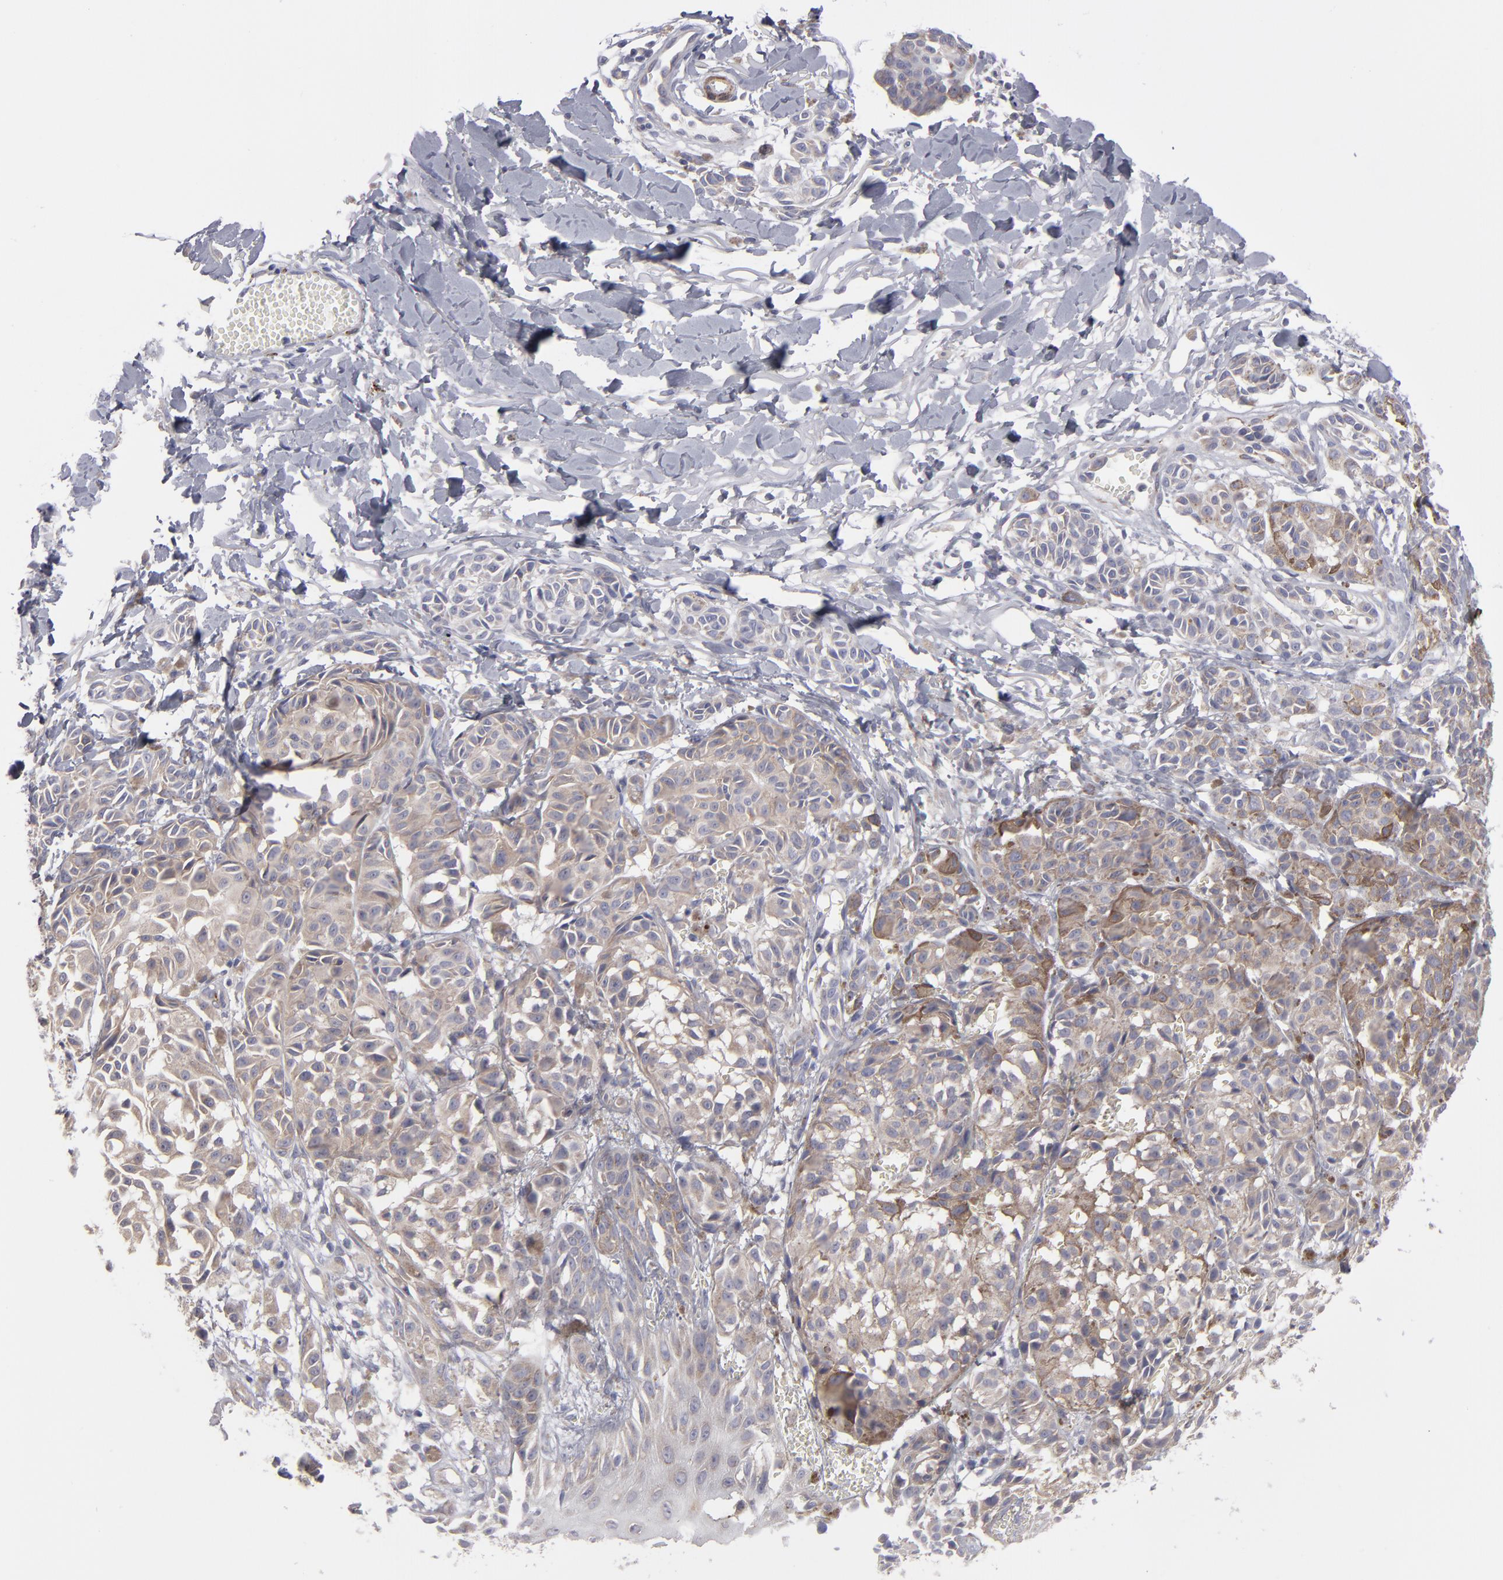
{"staining": {"intensity": "moderate", "quantity": ">75%", "location": "cytoplasmic/membranous"}, "tissue": "melanoma", "cell_type": "Tumor cells", "image_type": "cancer", "snomed": [{"axis": "morphology", "description": "Malignant melanoma, NOS"}, {"axis": "topography", "description": "Skin"}], "caption": "Malignant melanoma stained with DAB (3,3'-diaminobenzidine) IHC displays medium levels of moderate cytoplasmic/membranous staining in about >75% of tumor cells.", "gene": "SLMAP", "patient": {"sex": "male", "age": 76}}